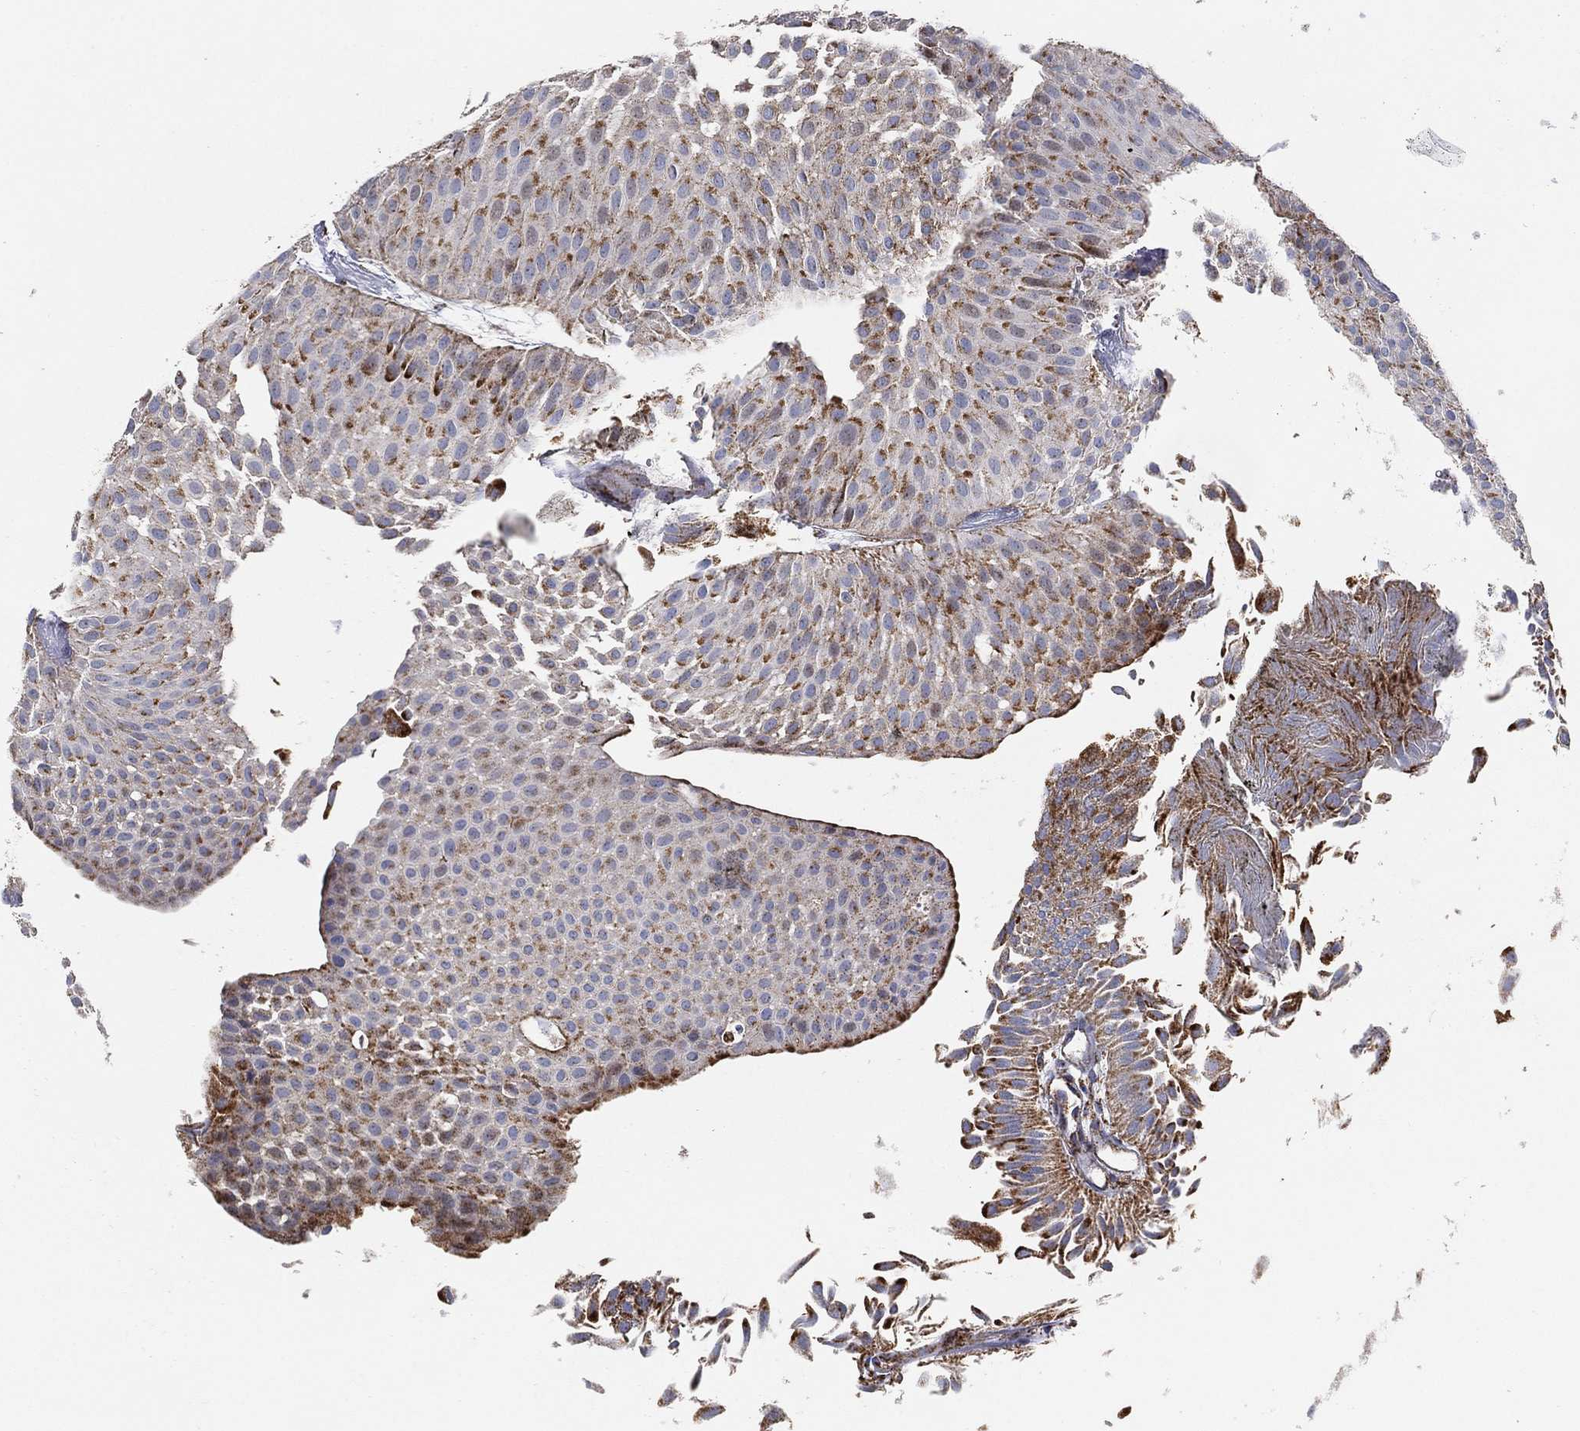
{"staining": {"intensity": "moderate", "quantity": "25%-75%", "location": "cytoplasmic/membranous"}, "tissue": "urothelial cancer", "cell_type": "Tumor cells", "image_type": "cancer", "snomed": [{"axis": "morphology", "description": "Urothelial carcinoma, Low grade"}, {"axis": "topography", "description": "Urinary bladder"}], "caption": "Protein staining shows moderate cytoplasmic/membranous staining in approximately 25%-75% of tumor cells in urothelial cancer.", "gene": "GCAT", "patient": {"sex": "male", "age": 64}}